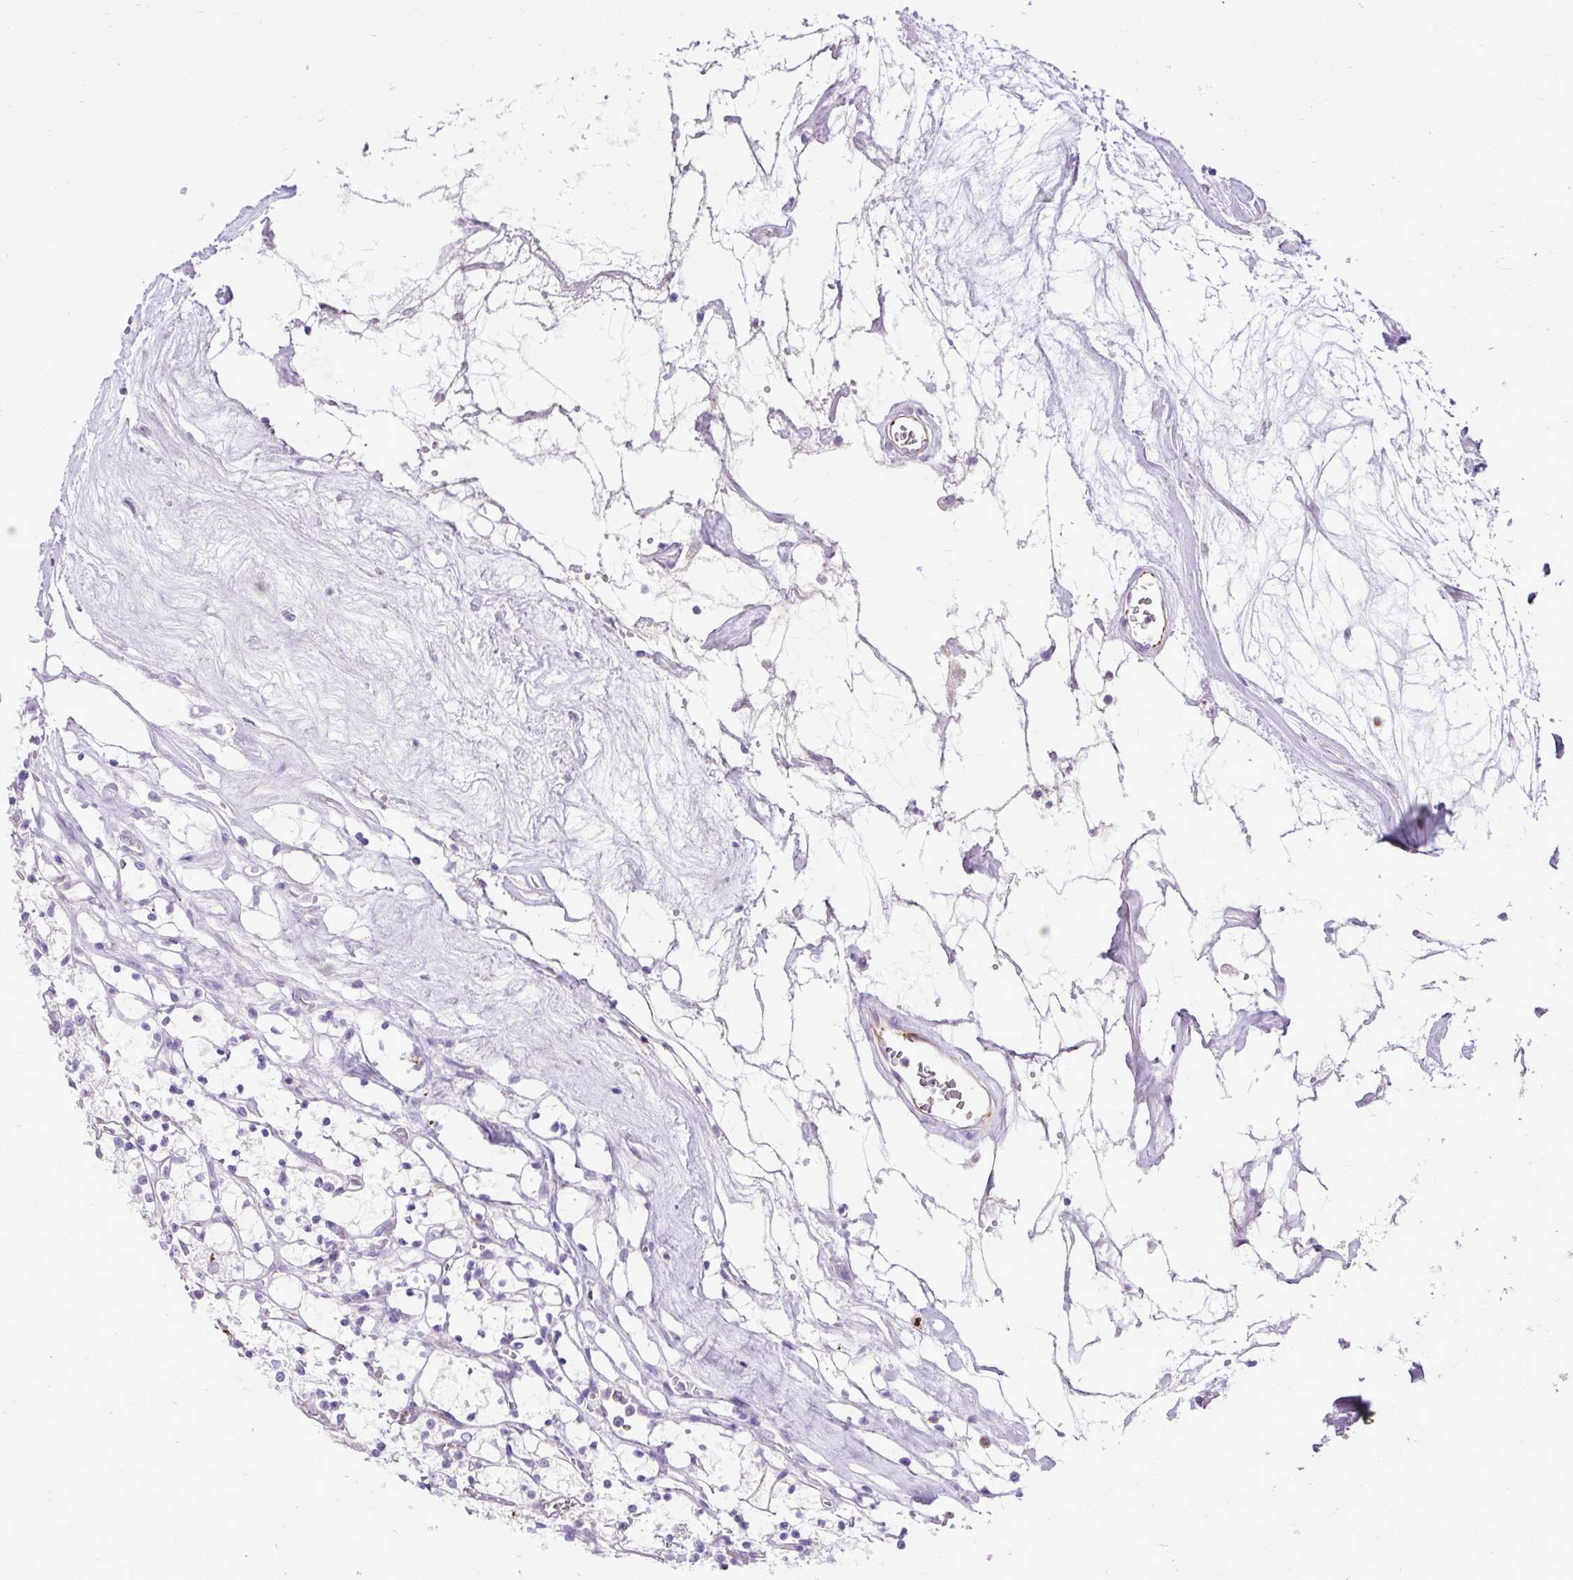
{"staining": {"intensity": "negative", "quantity": "none", "location": "none"}, "tissue": "renal cancer", "cell_type": "Tumor cells", "image_type": "cancer", "snomed": [{"axis": "morphology", "description": "Adenocarcinoma, NOS"}, {"axis": "topography", "description": "Kidney"}], "caption": "Tumor cells show no significant protein staining in adenocarcinoma (renal).", "gene": "SPTBN5", "patient": {"sex": "female", "age": 69}}